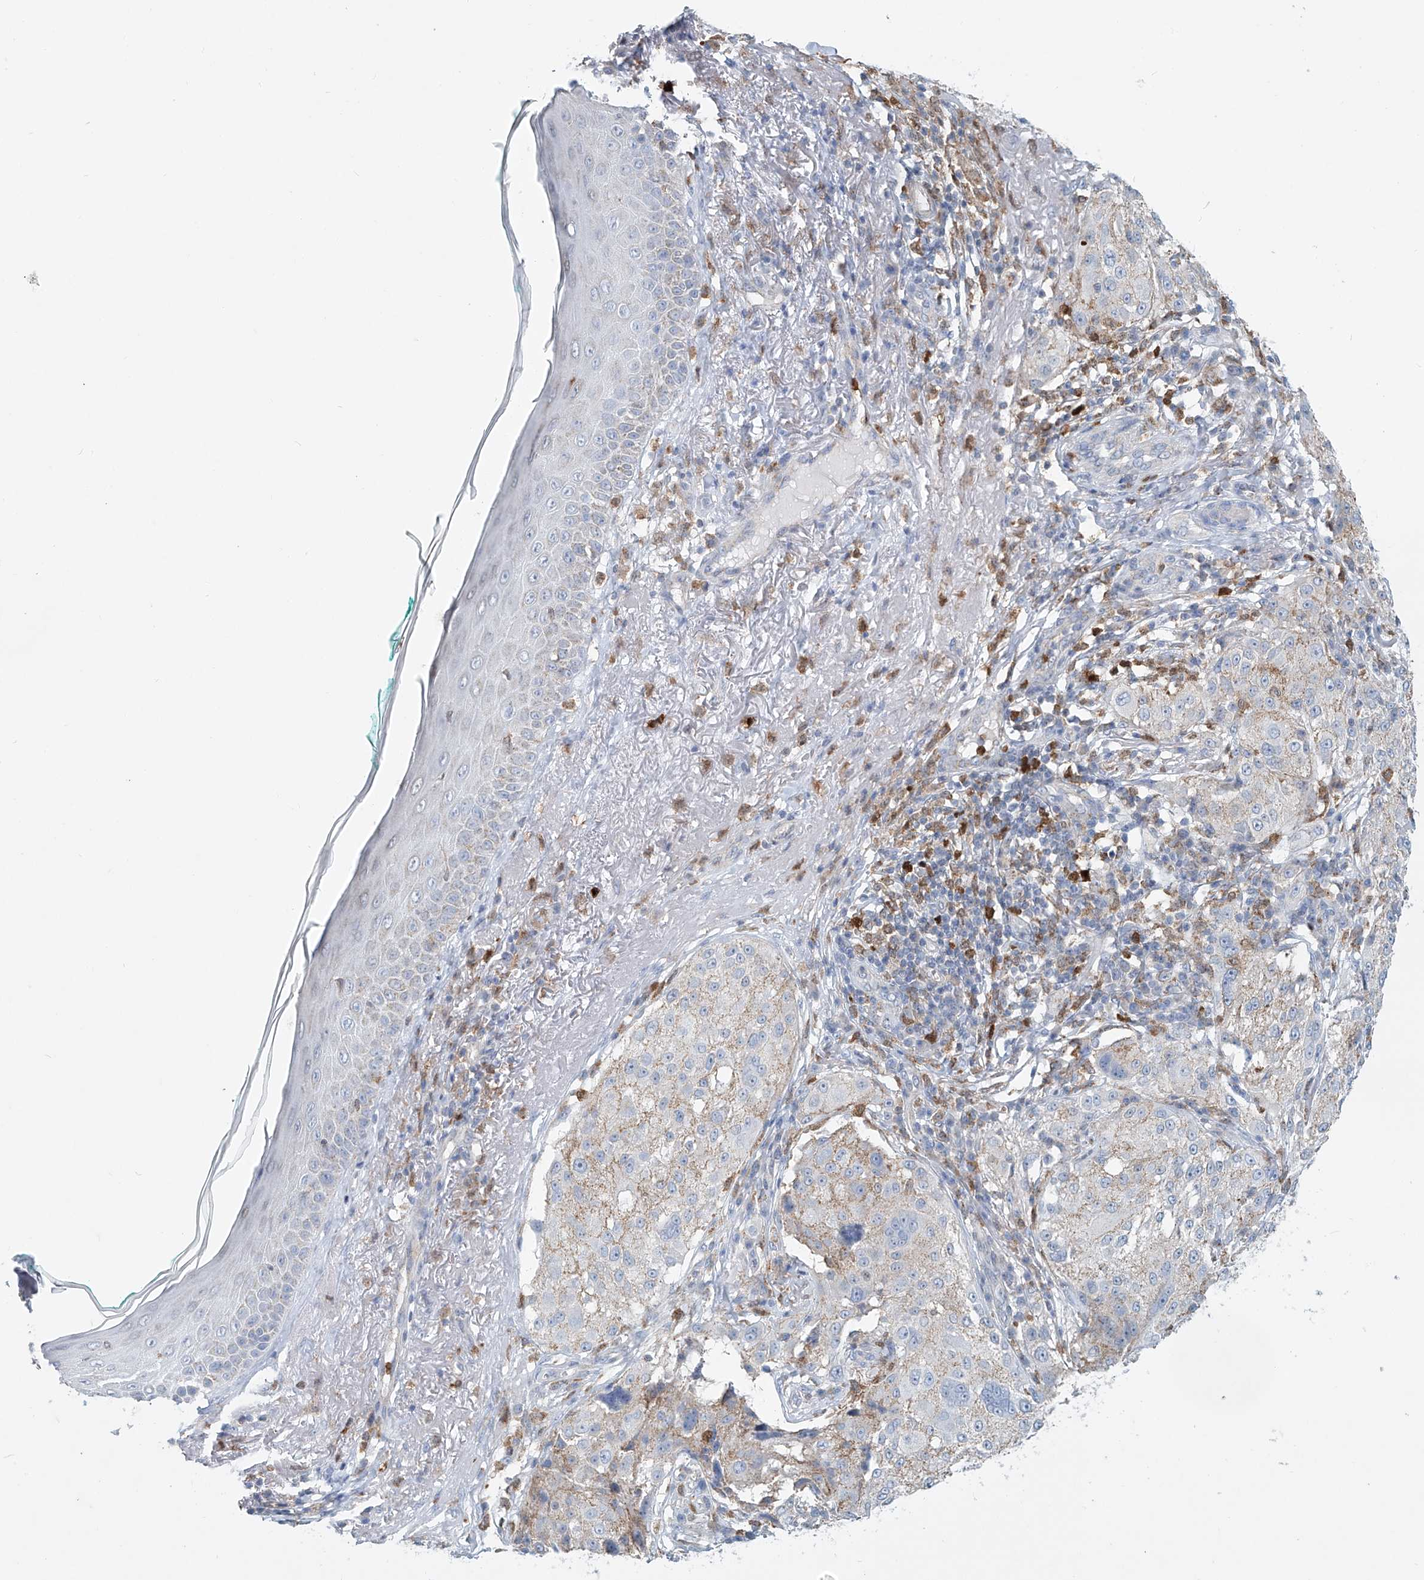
{"staining": {"intensity": "weak", "quantity": "25%-75%", "location": "cytoplasmic/membranous"}, "tissue": "melanoma", "cell_type": "Tumor cells", "image_type": "cancer", "snomed": [{"axis": "morphology", "description": "Necrosis, NOS"}, {"axis": "morphology", "description": "Malignant melanoma, NOS"}, {"axis": "topography", "description": "Skin"}], "caption": "Immunohistochemical staining of human malignant melanoma displays weak cytoplasmic/membranous protein positivity in approximately 25%-75% of tumor cells. Using DAB (3,3'-diaminobenzidine) (brown) and hematoxylin (blue) stains, captured at high magnification using brightfield microscopy.", "gene": "PTPRA", "patient": {"sex": "female", "age": 87}}